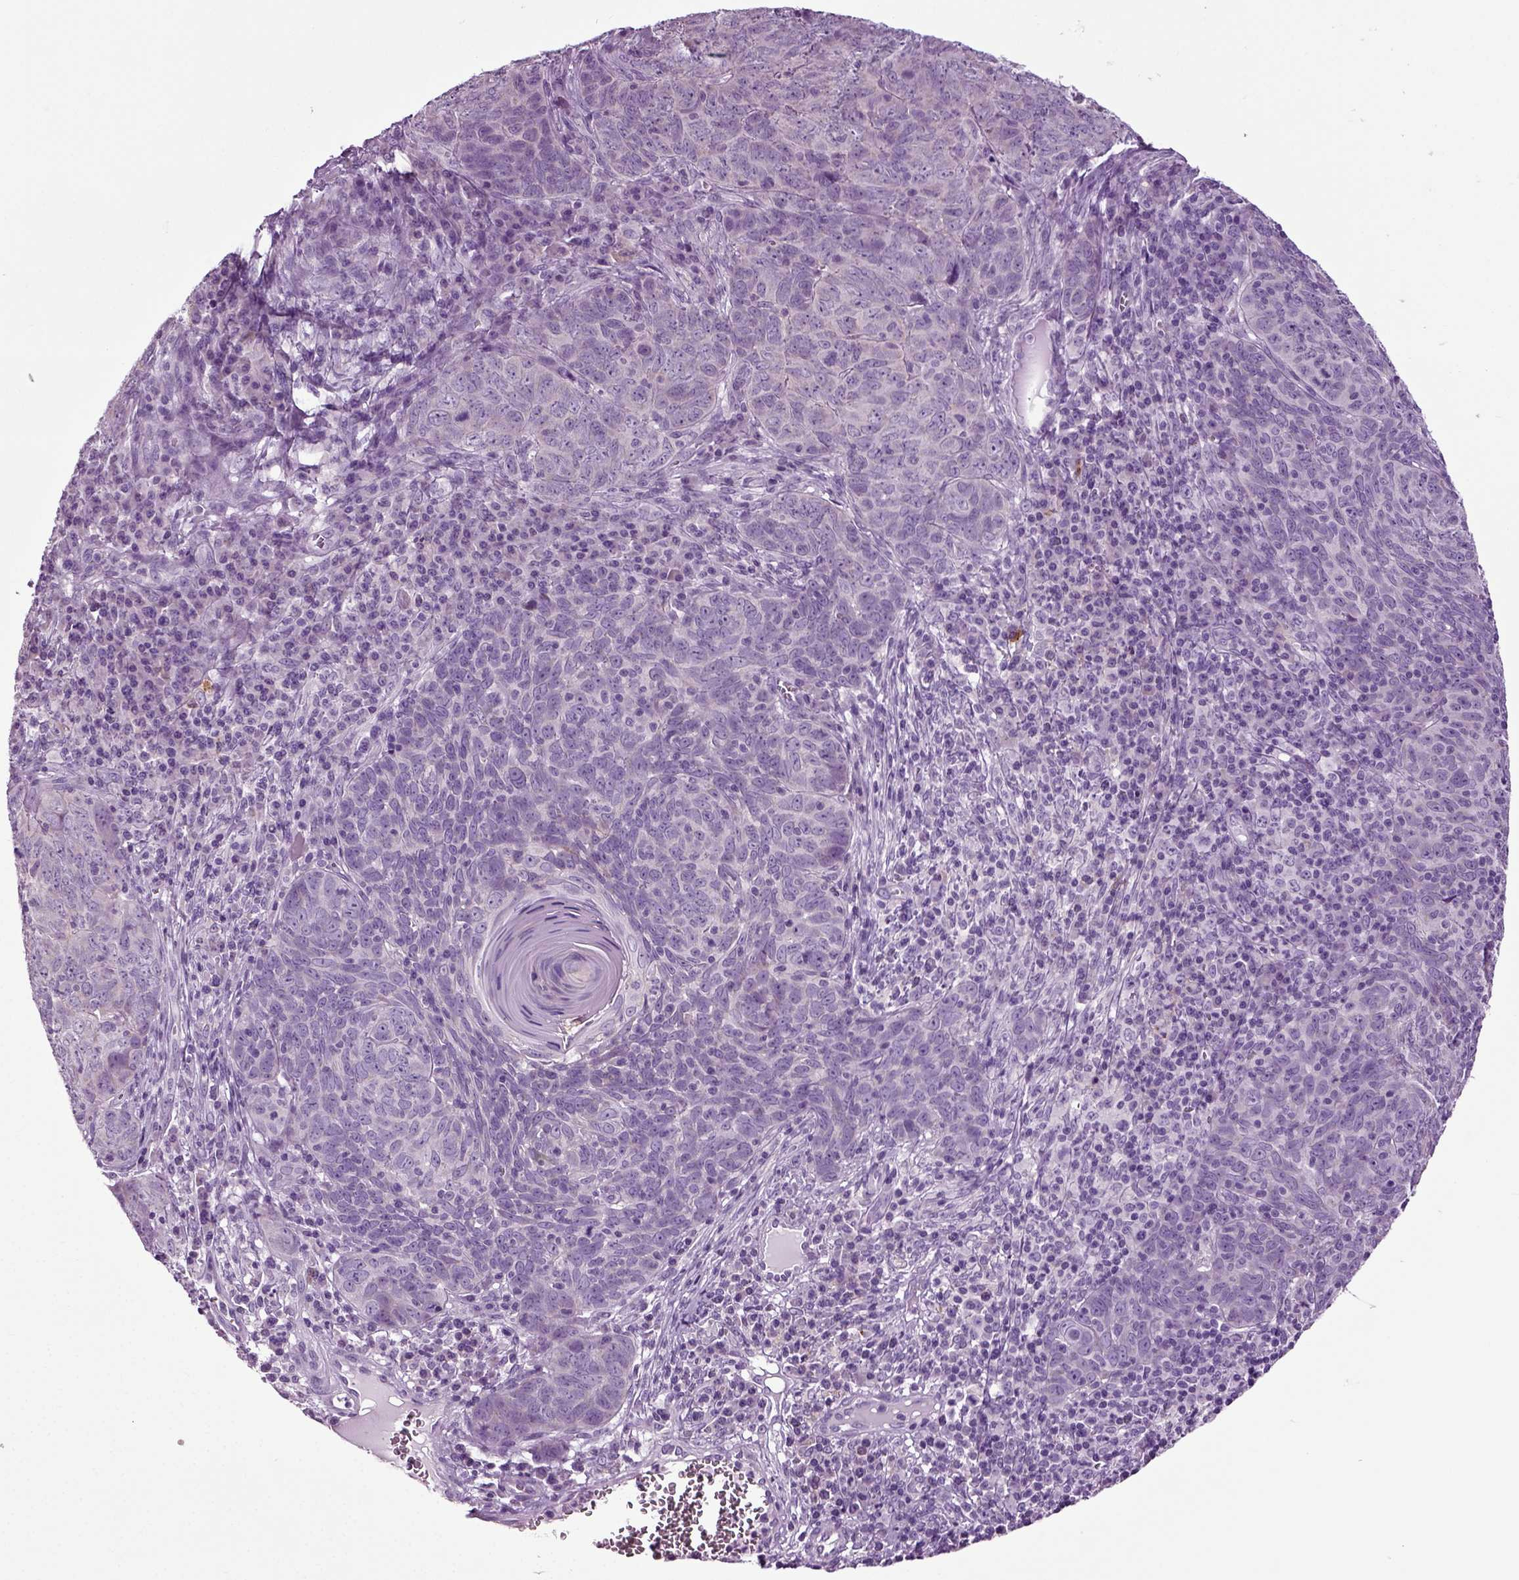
{"staining": {"intensity": "negative", "quantity": "none", "location": "none"}, "tissue": "skin cancer", "cell_type": "Tumor cells", "image_type": "cancer", "snomed": [{"axis": "morphology", "description": "Squamous cell carcinoma, NOS"}, {"axis": "topography", "description": "Skin"}, {"axis": "topography", "description": "Anal"}], "caption": "There is no significant positivity in tumor cells of skin squamous cell carcinoma. (Brightfield microscopy of DAB IHC at high magnification).", "gene": "DNAH10", "patient": {"sex": "female", "age": 51}}